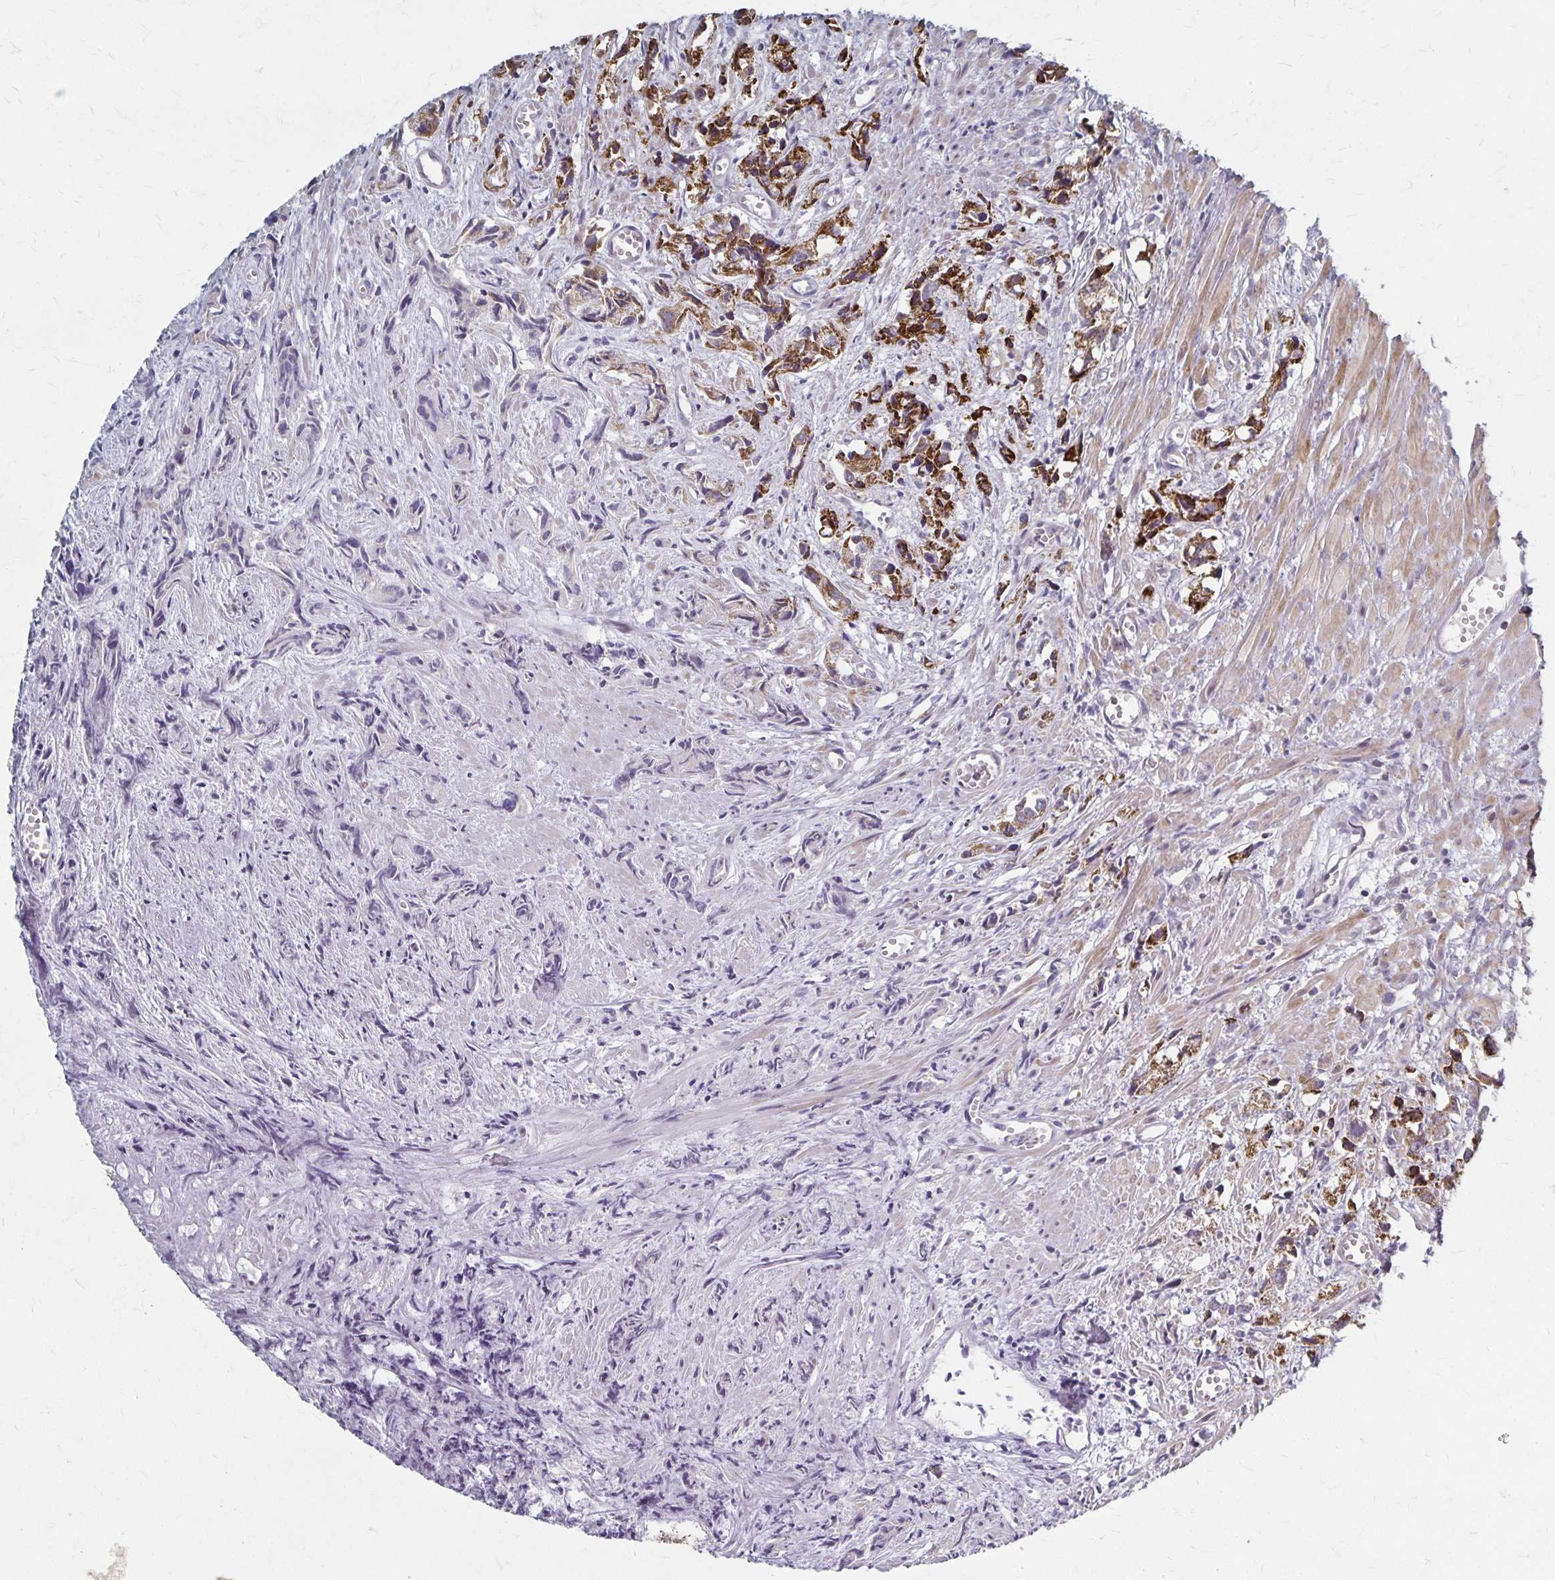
{"staining": {"intensity": "moderate", "quantity": "<25%", "location": "cytoplasmic/membranous"}, "tissue": "prostate cancer", "cell_type": "Tumor cells", "image_type": "cancer", "snomed": [{"axis": "morphology", "description": "Adenocarcinoma, High grade"}, {"axis": "topography", "description": "Prostate"}], "caption": "There is low levels of moderate cytoplasmic/membranous expression in tumor cells of prostate cancer (adenocarcinoma (high-grade)), as demonstrated by immunohistochemical staining (brown color).", "gene": "DYRK4", "patient": {"sex": "male", "age": 58}}